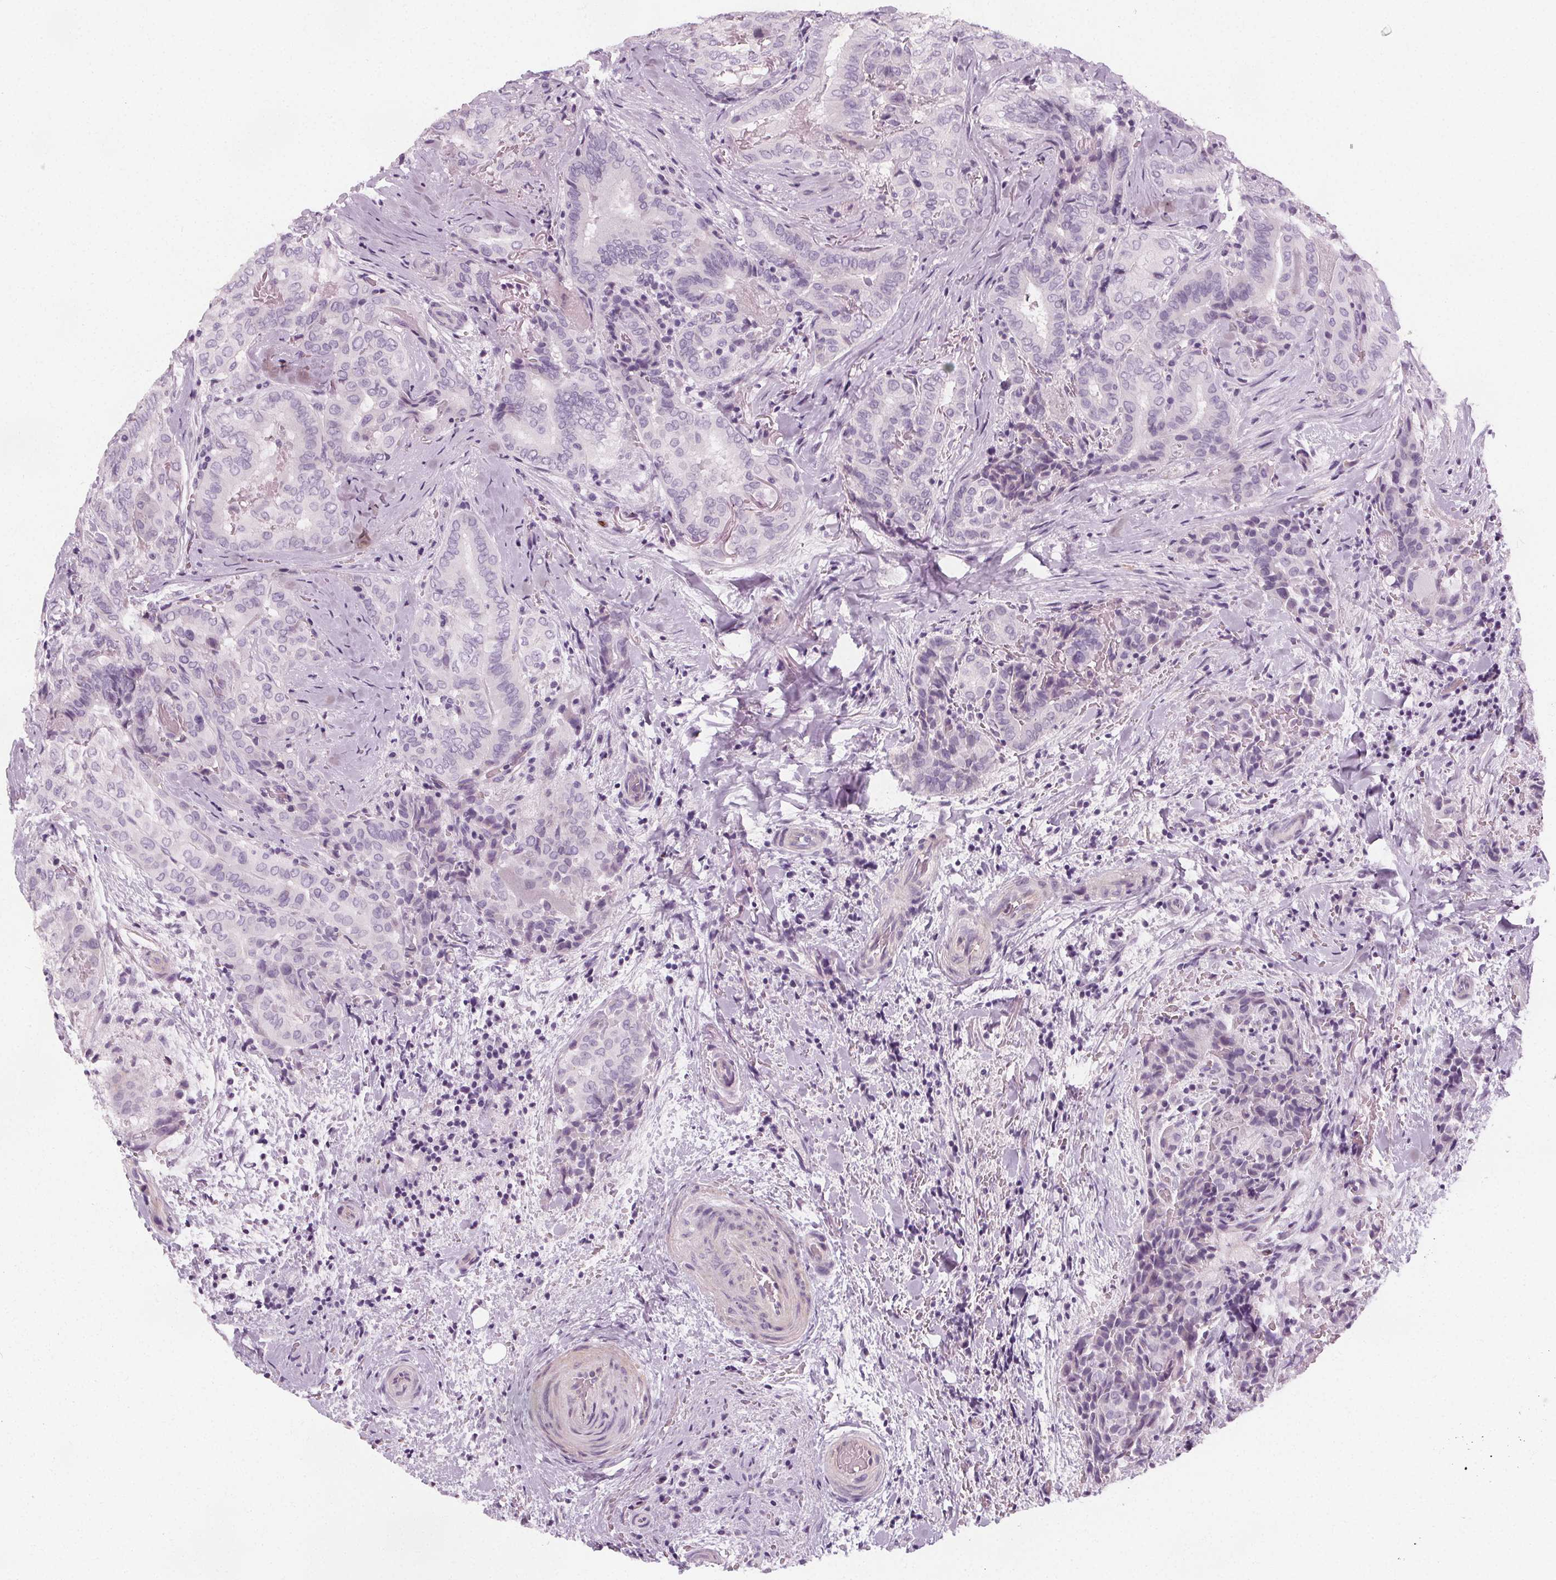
{"staining": {"intensity": "negative", "quantity": "none", "location": "none"}, "tissue": "thyroid cancer", "cell_type": "Tumor cells", "image_type": "cancer", "snomed": [{"axis": "morphology", "description": "Papillary adenocarcinoma, NOS"}, {"axis": "topography", "description": "Thyroid gland"}], "caption": "Human thyroid cancer stained for a protein using IHC displays no positivity in tumor cells.", "gene": "SLC5A12", "patient": {"sex": "female", "age": 61}}